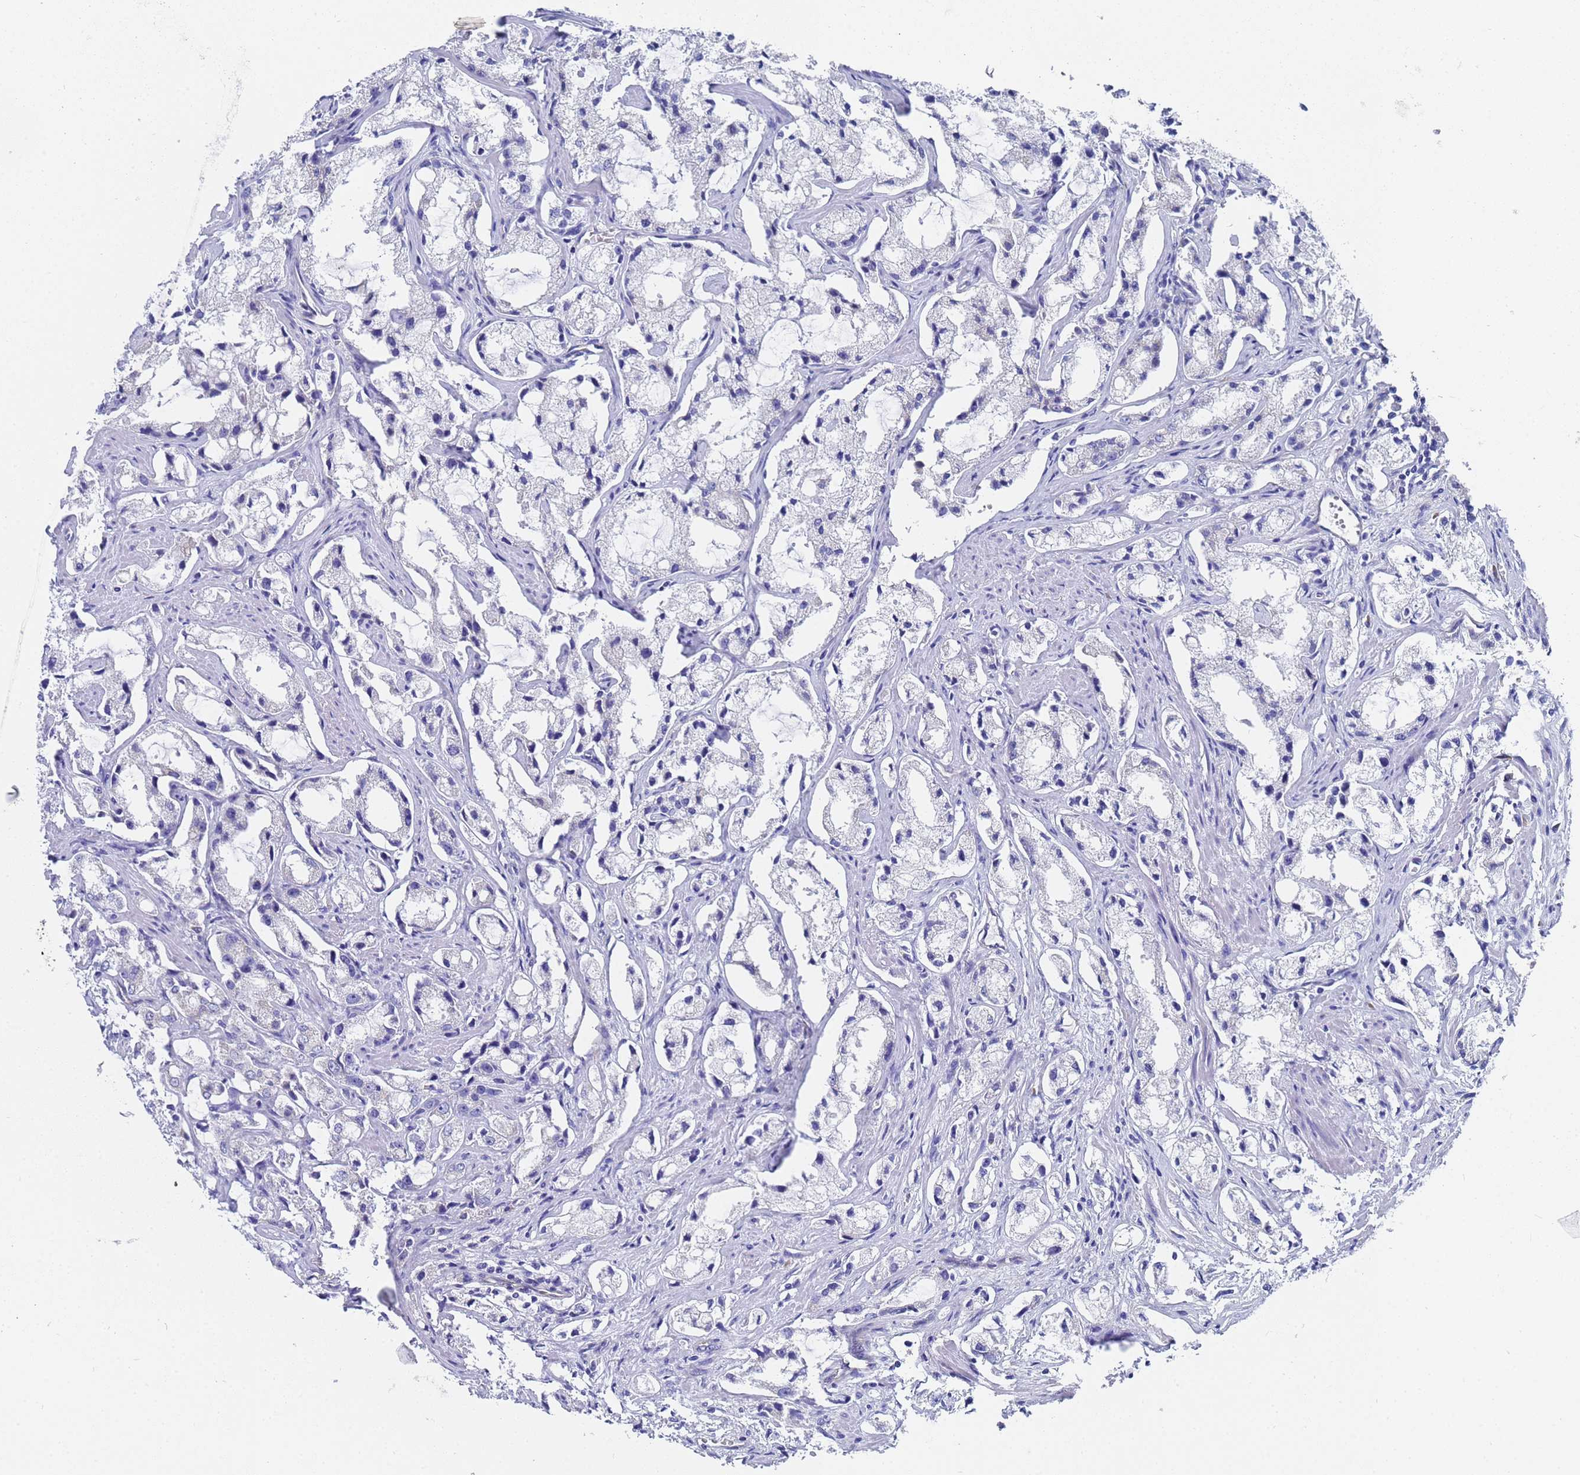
{"staining": {"intensity": "negative", "quantity": "none", "location": "none"}, "tissue": "prostate cancer", "cell_type": "Tumor cells", "image_type": "cancer", "snomed": [{"axis": "morphology", "description": "Adenocarcinoma, High grade"}, {"axis": "topography", "description": "Prostate"}], "caption": "An immunohistochemistry image of prostate high-grade adenocarcinoma is shown. There is no staining in tumor cells of prostate high-grade adenocarcinoma. (Stains: DAB immunohistochemistry with hematoxylin counter stain, Microscopy: brightfield microscopy at high magnification).", "gene": "TM4SF4", "patient": {"sex": "male", "age": 66}}